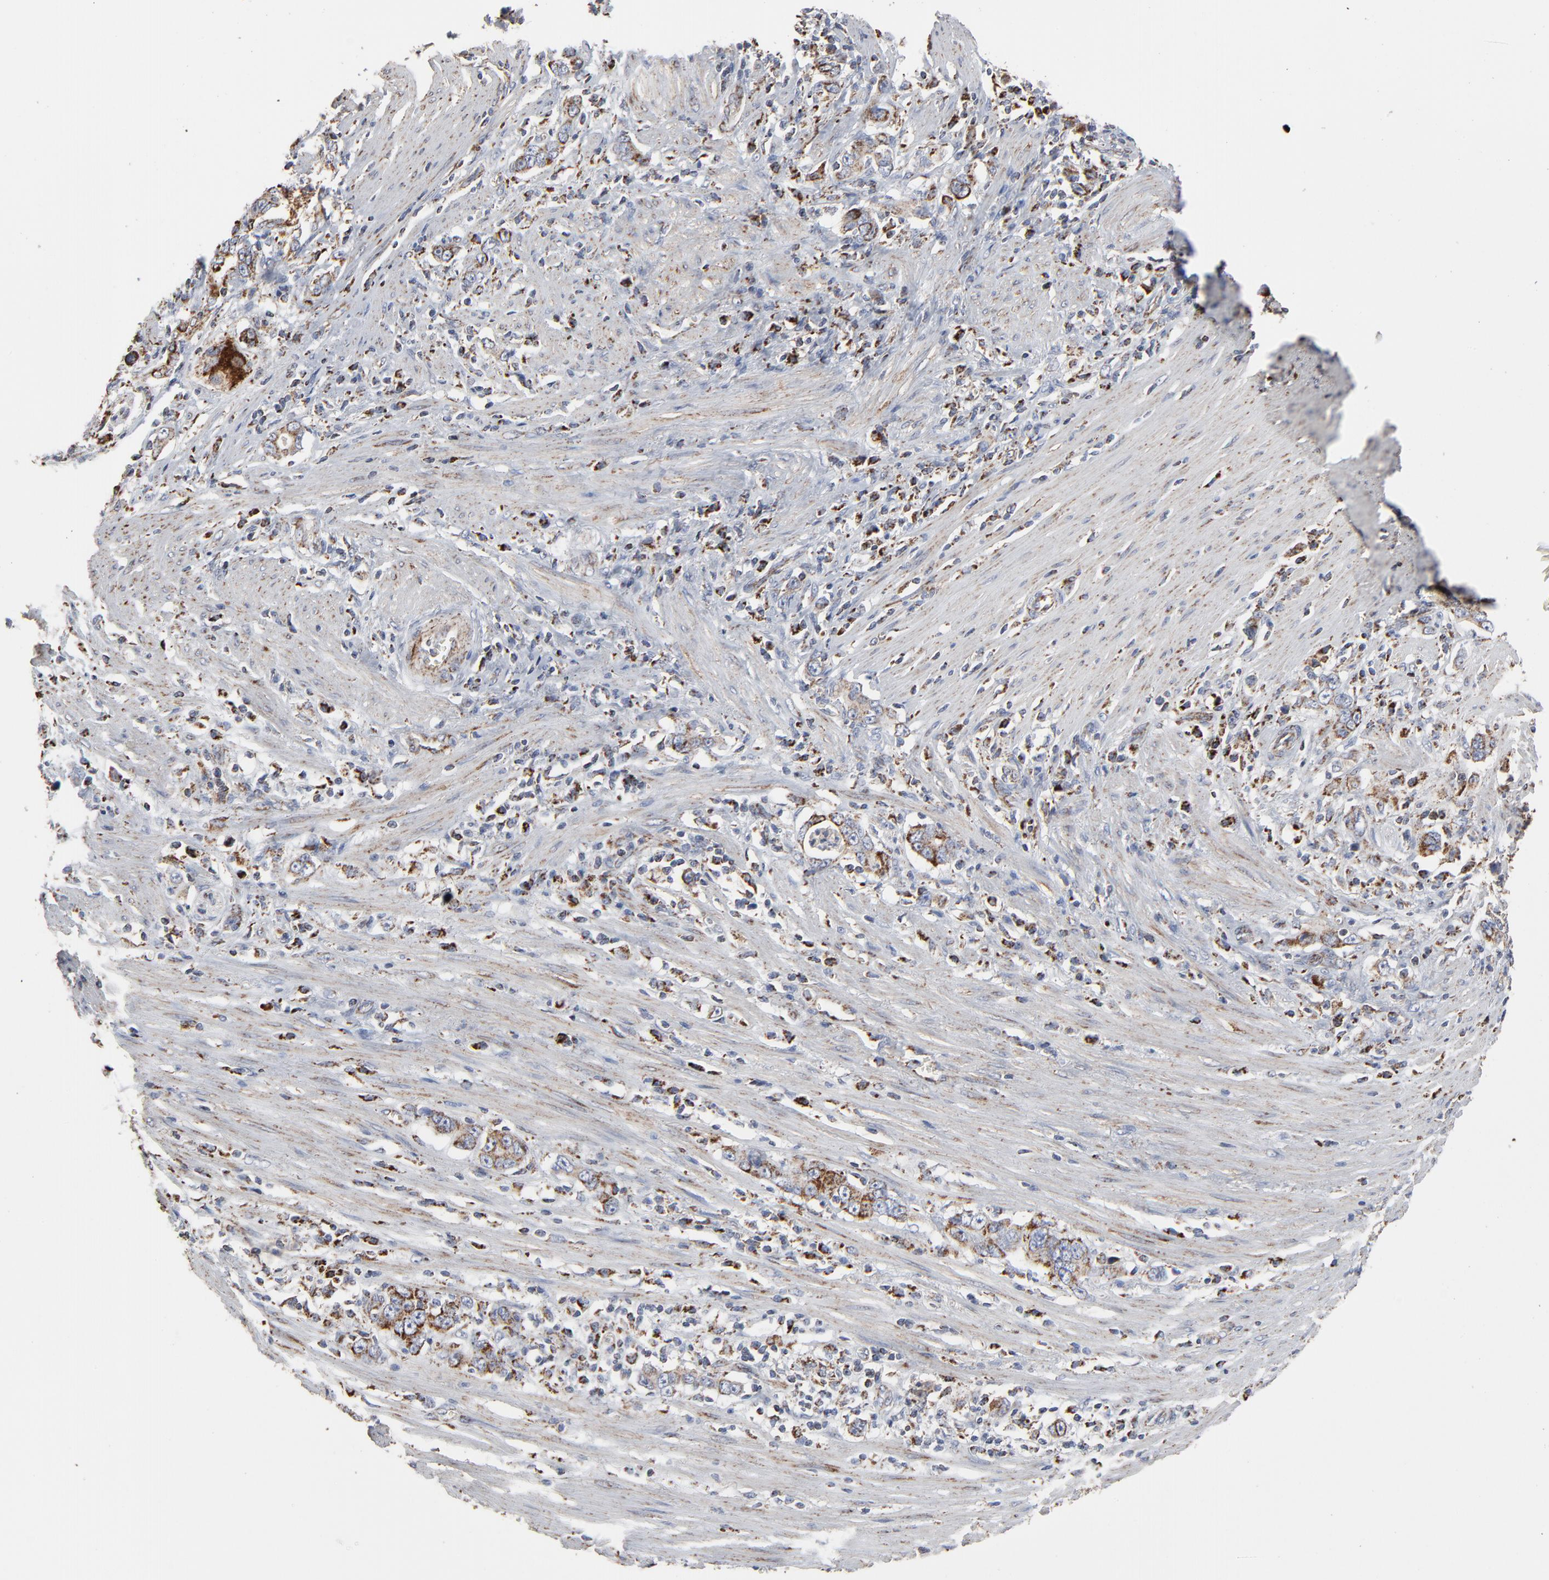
{"staining": {"intensity": "strong", "quantity": ">75%", "location": "cytoplasmic/membranous"}, "tissue": "stomach cancer", "cell_type": "Tumor cells", "image_type": "cancer", "snomed": [{"axis": "morphology", "description": "Adenocarcinoma, NOS"}, {"axis": "topography", "description": "Stomach, lower"}], "caption": "Strong cytoplasmic/membranous protein staining is present in about >75% of tumor cells in stomach adenocarcinoma. The staining is performed using DAB brown chromogen to label protein expression. The nuclei are counter-stained blue using hematoxylin.", "gene": "UQCRC1", "patient": {"sex": "female", "age": 72}}